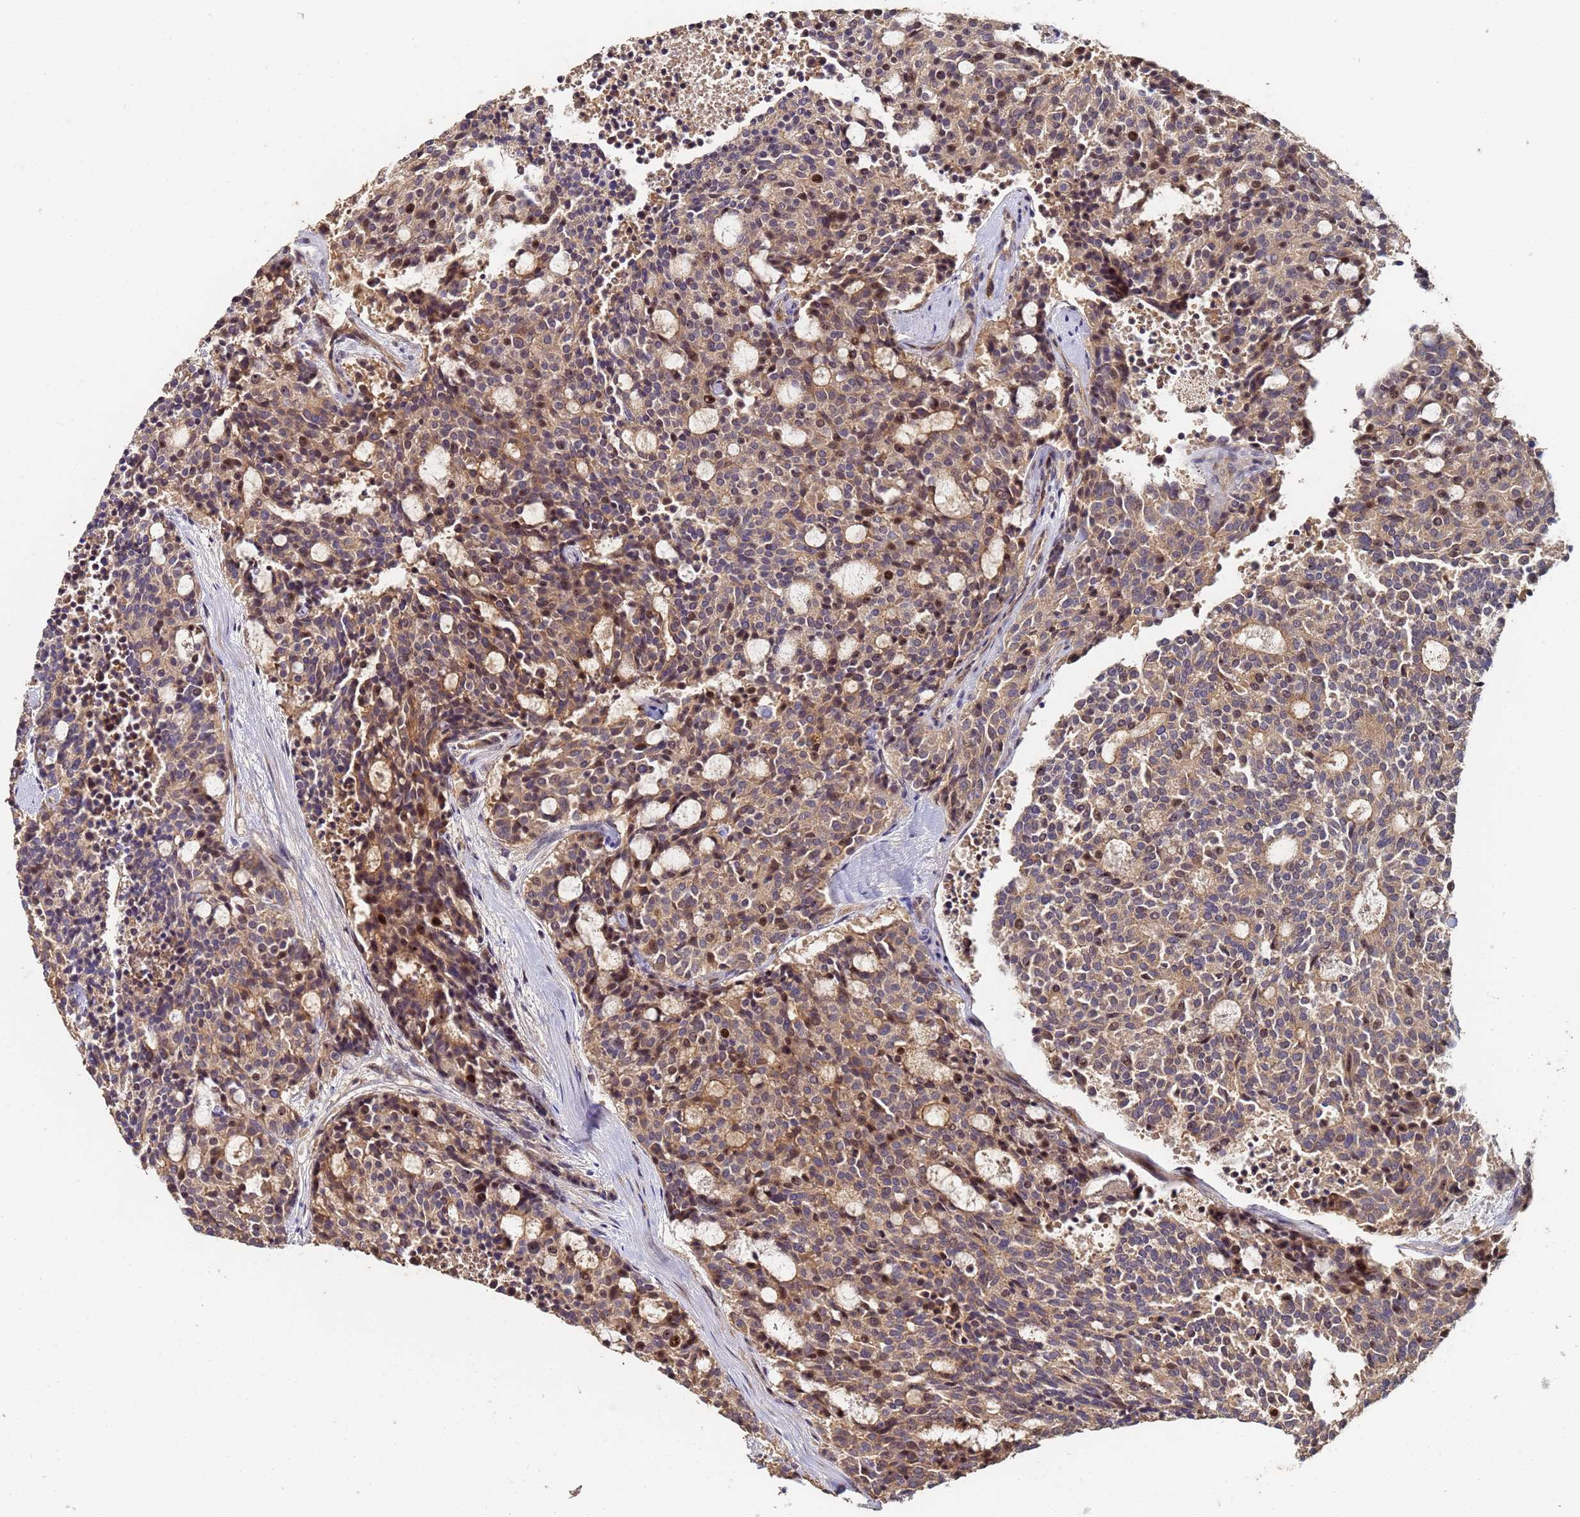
{"staining": {"intensity": "moderate", "quantity": ">75%", "location": "cytoplasmic/membranous,nuclear"}, "tissue": "carcinoid", "cell_type": "Tumor cells", "image_type": "cancer", "snomed": [{"axis": "morphology", "description": "Carcinoid, malignant, NOS"}, {"axis": "topography", "description": "Pancreas"}], "caption": "A histopathology image of human carcinoid stained for a protein reveals moderate cytoplasmic/membranous and nuclear brown staining in tumor cells. (brown staining indicates protein expression, while blue staining denotes nuclei).", "gene": "OSER1", "patient": {"sex": "female", "age": 54}}